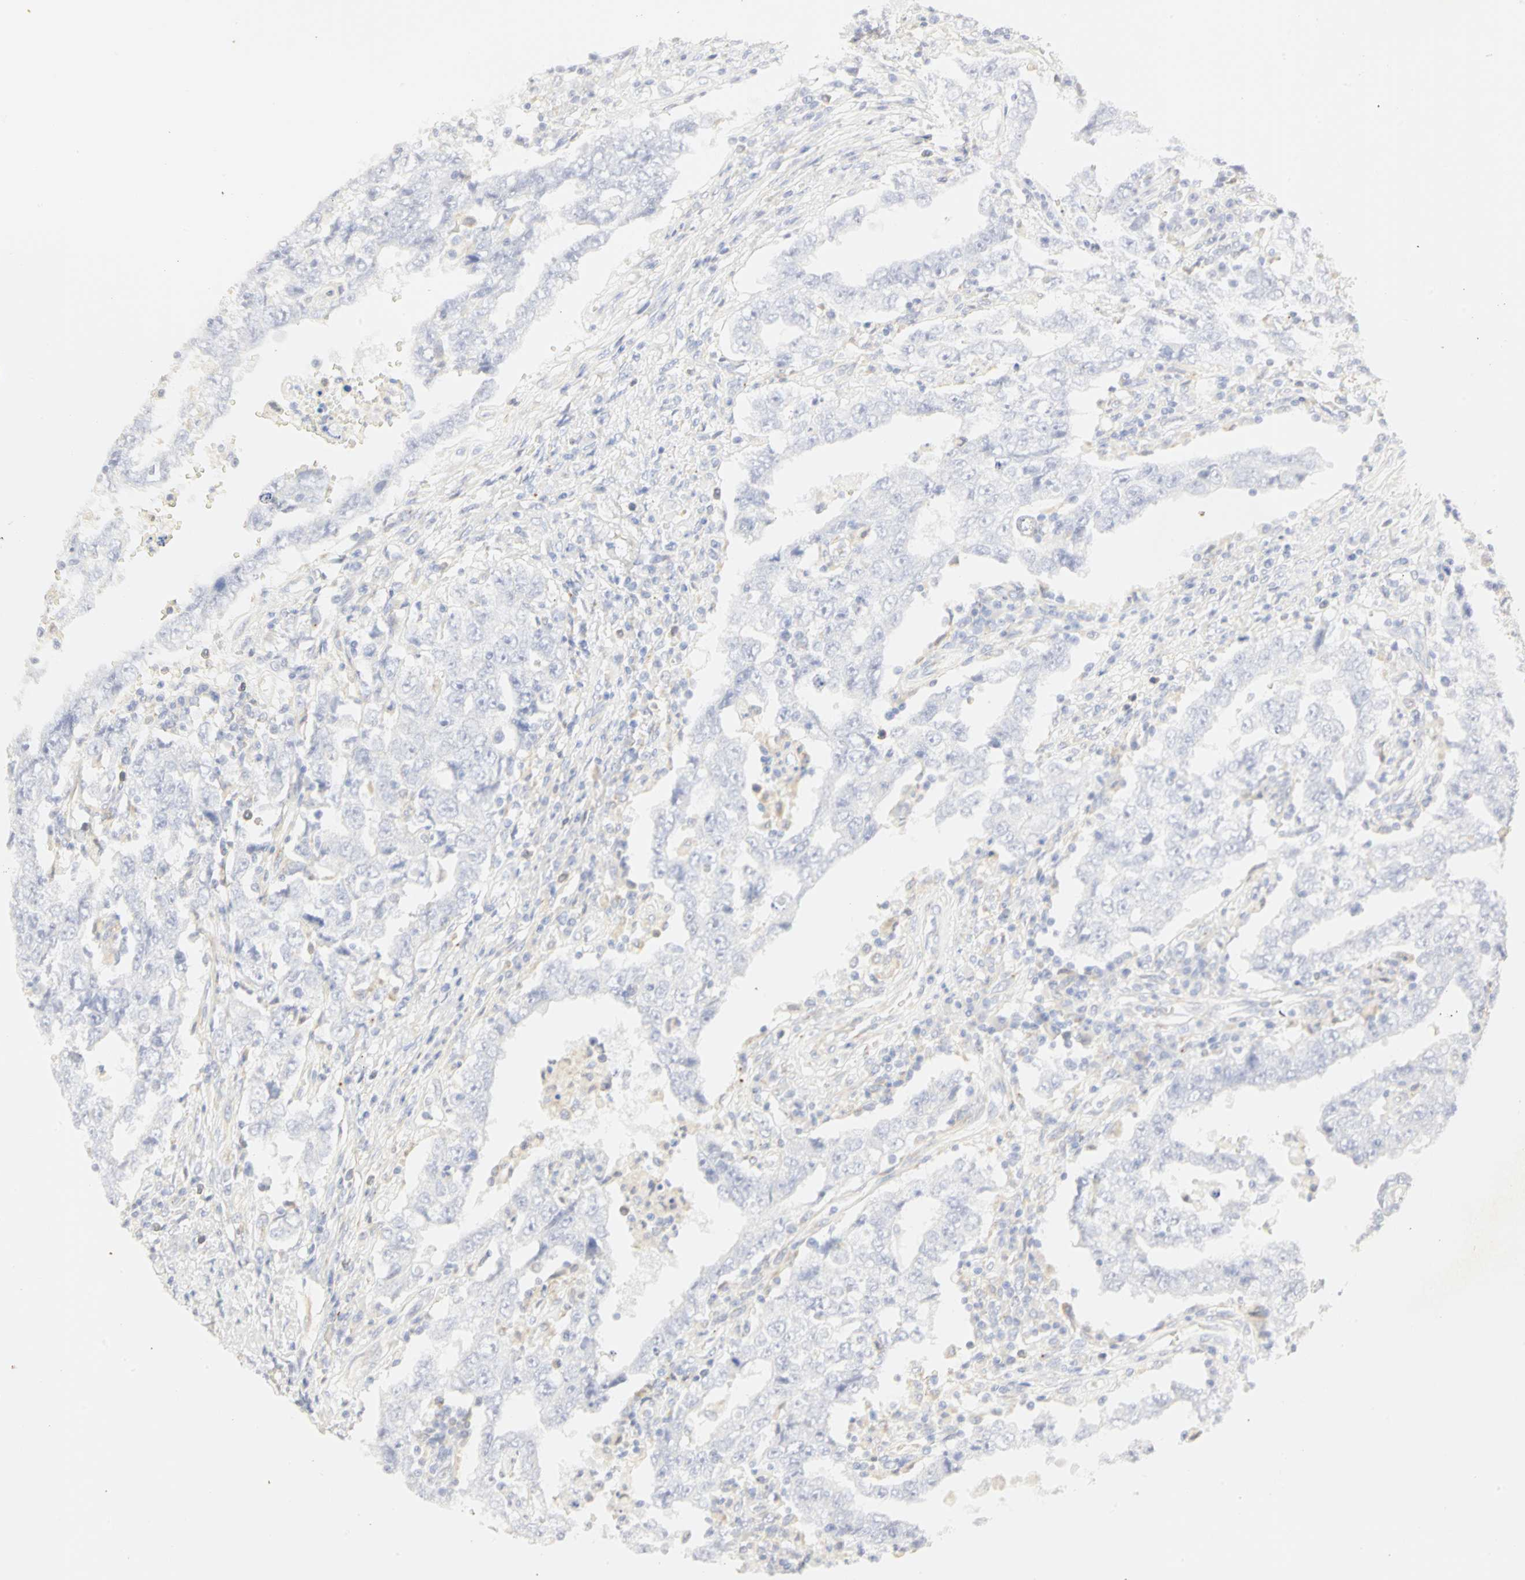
{"staining": {"intensity": "weak", "quantity": "25%-75%", "location": "cytoplasmic/membranous"}, "tissue": "testis cancer", "cell_type": "Tumor cells", "image_type": "cancer", "snomed": [{"axis": "morphology", "description": "Carcinoma, Embryonal, NOS"}, {"axis": "topography", "description": "Testis"}], "caption": "Testis cancer (embryonal carcinoma) tissue displays weak cytoplasmic/membranous expression in about 25%-75% of tumor cells", "gene": "GNRH2", "patient": {"sex": "male", "age": 26}}